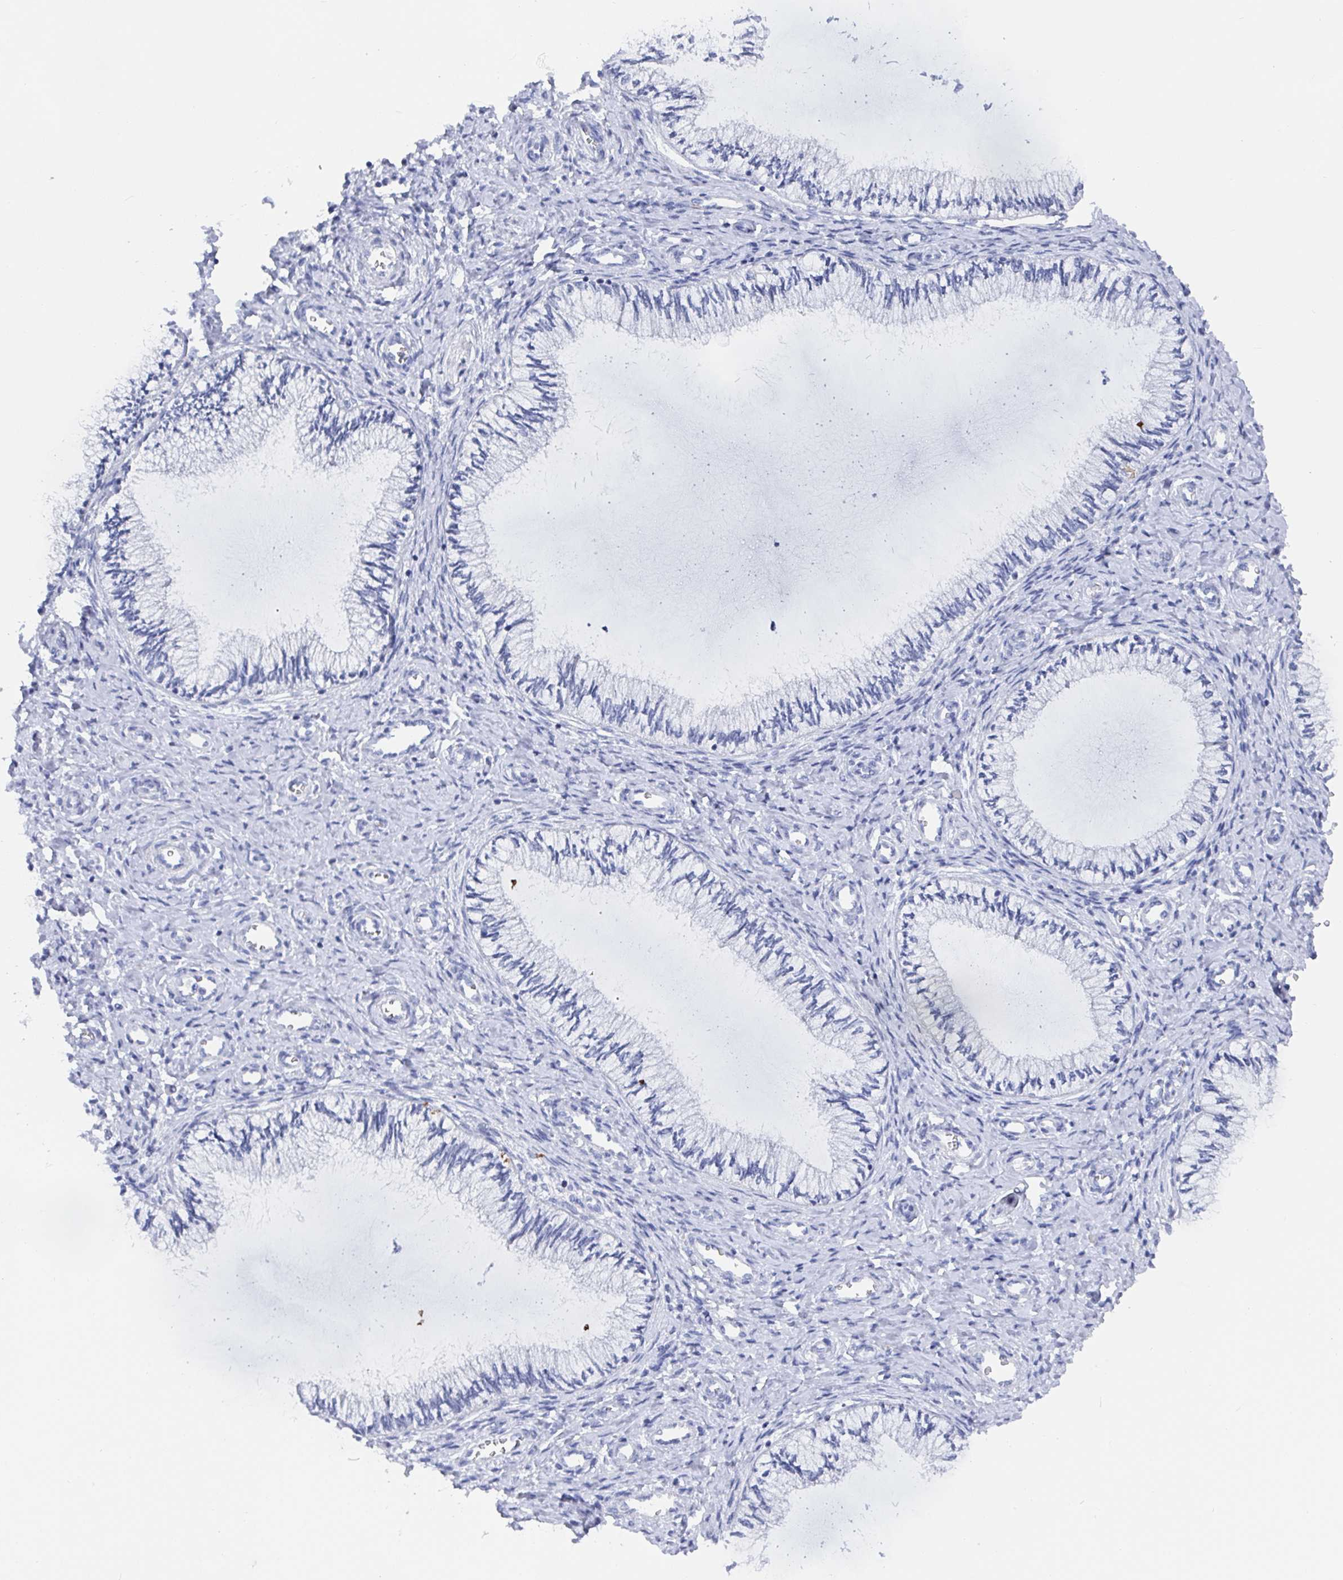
{"staining": {"intensity": "negative", "quantity": "none", "location": "none"}, "tissue": "cervix", "cell_type": "Glandular cells", "image_type": "normal", "snomed": [{"axis": "morphology", "description": "Normal tissue, NOS"}, {"axis": "topography", "description": "Cervix"}], "caption": "Human cervix stained for a protein using immunohistochemistry displays no staining in glandular cells.", "gene": "CAMKV", "patient": {"sex": "female", "age": 24}}